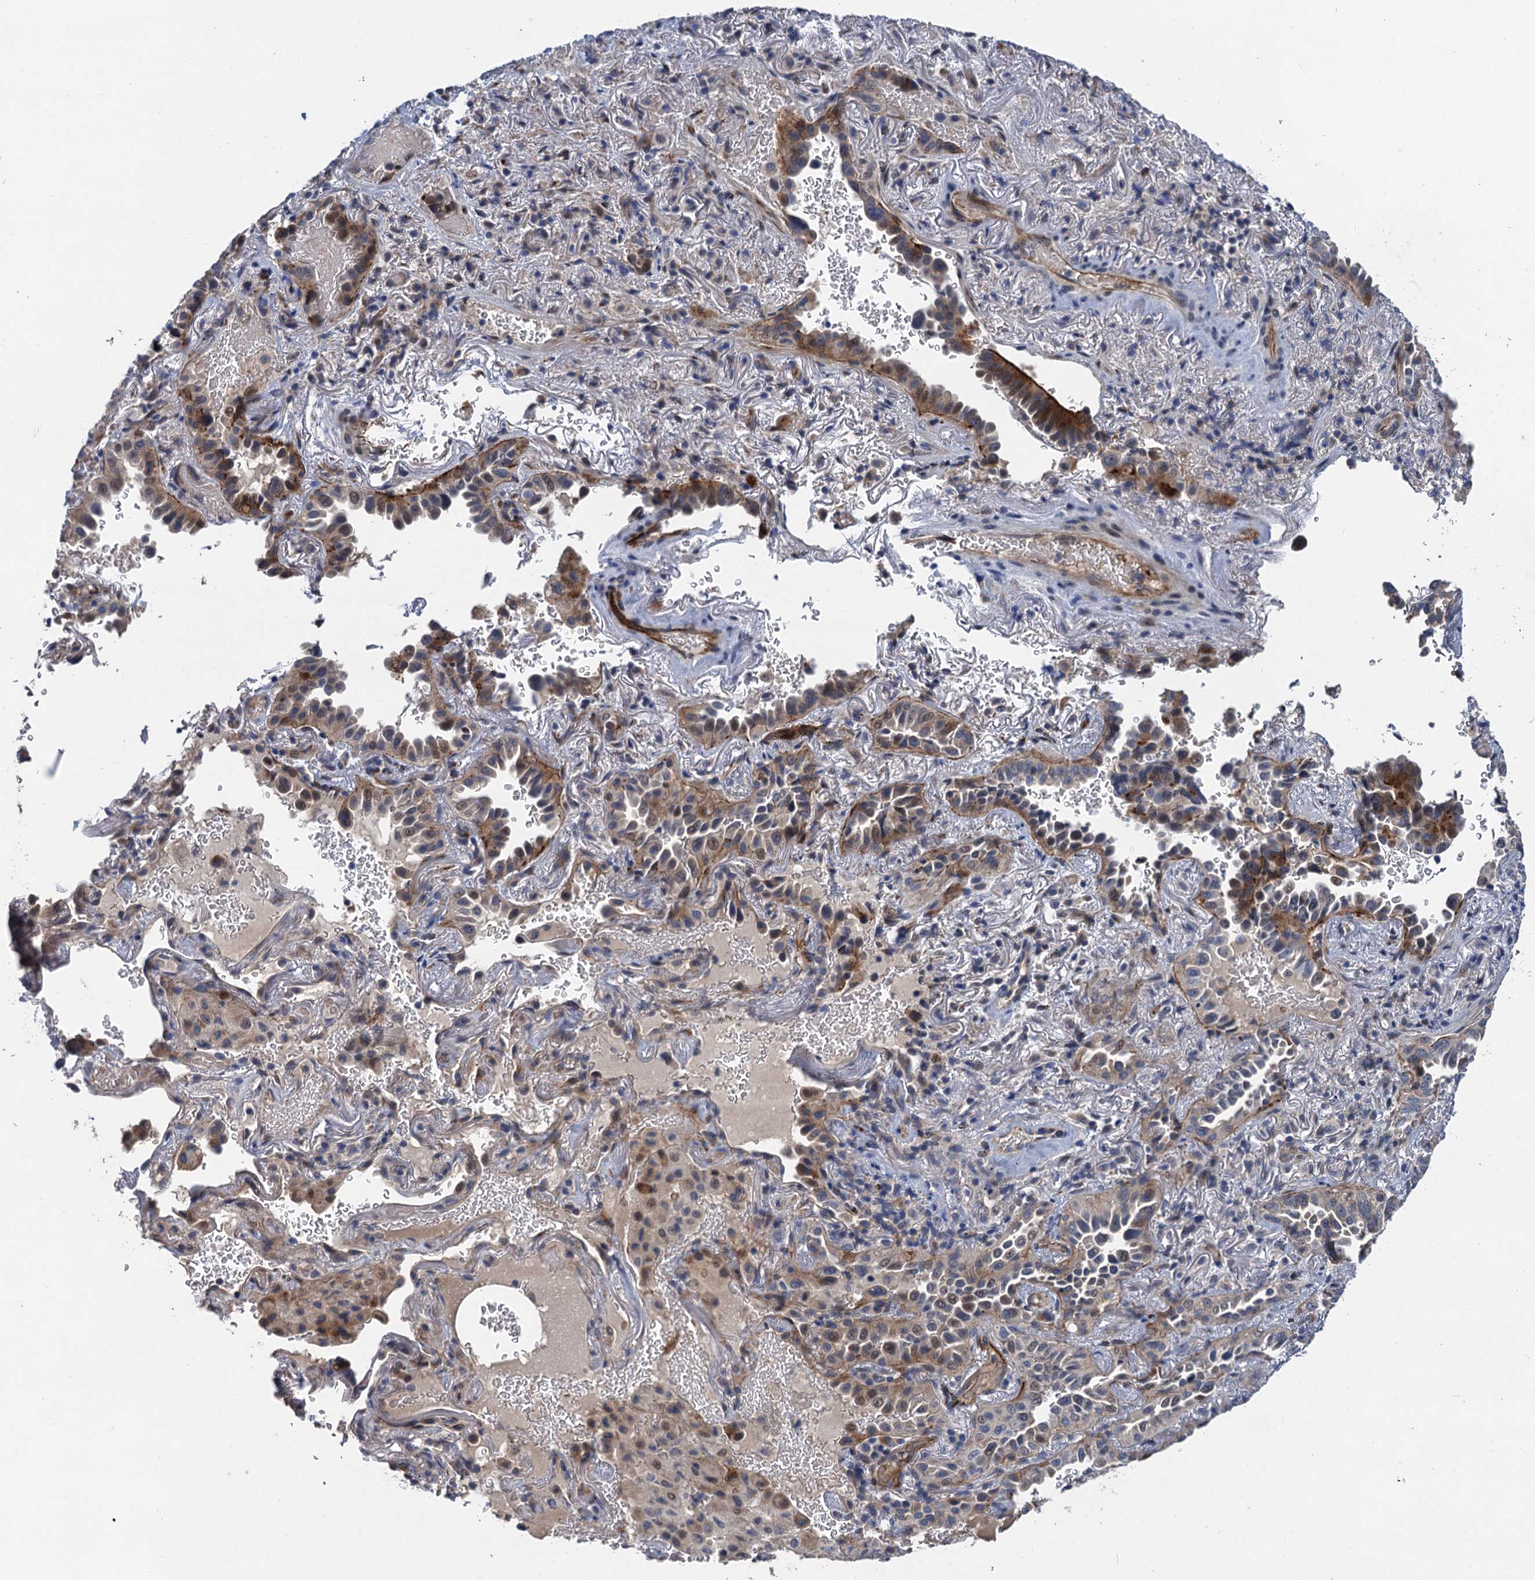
{"staining": {"intensity": "moderate", "quantity": "<25%", "location": "cytoplasmic/membranous"}, "tissue": "lung cancer", "cell_type": "Tumor cells", "image_type": "cancer", "snomed": [{"axis": "morphology", "description": "Adenocarcinoma, NOS"}, {"axis": "topography", "description": "Lung"}], "caption": "A low amount of moderate cytoplasmic/membranous expression is identified in about <25% of tumor cells in lung cancer tissue.", "gene": "TRAF7", "patient": {"sex": "female", "age": 69}}